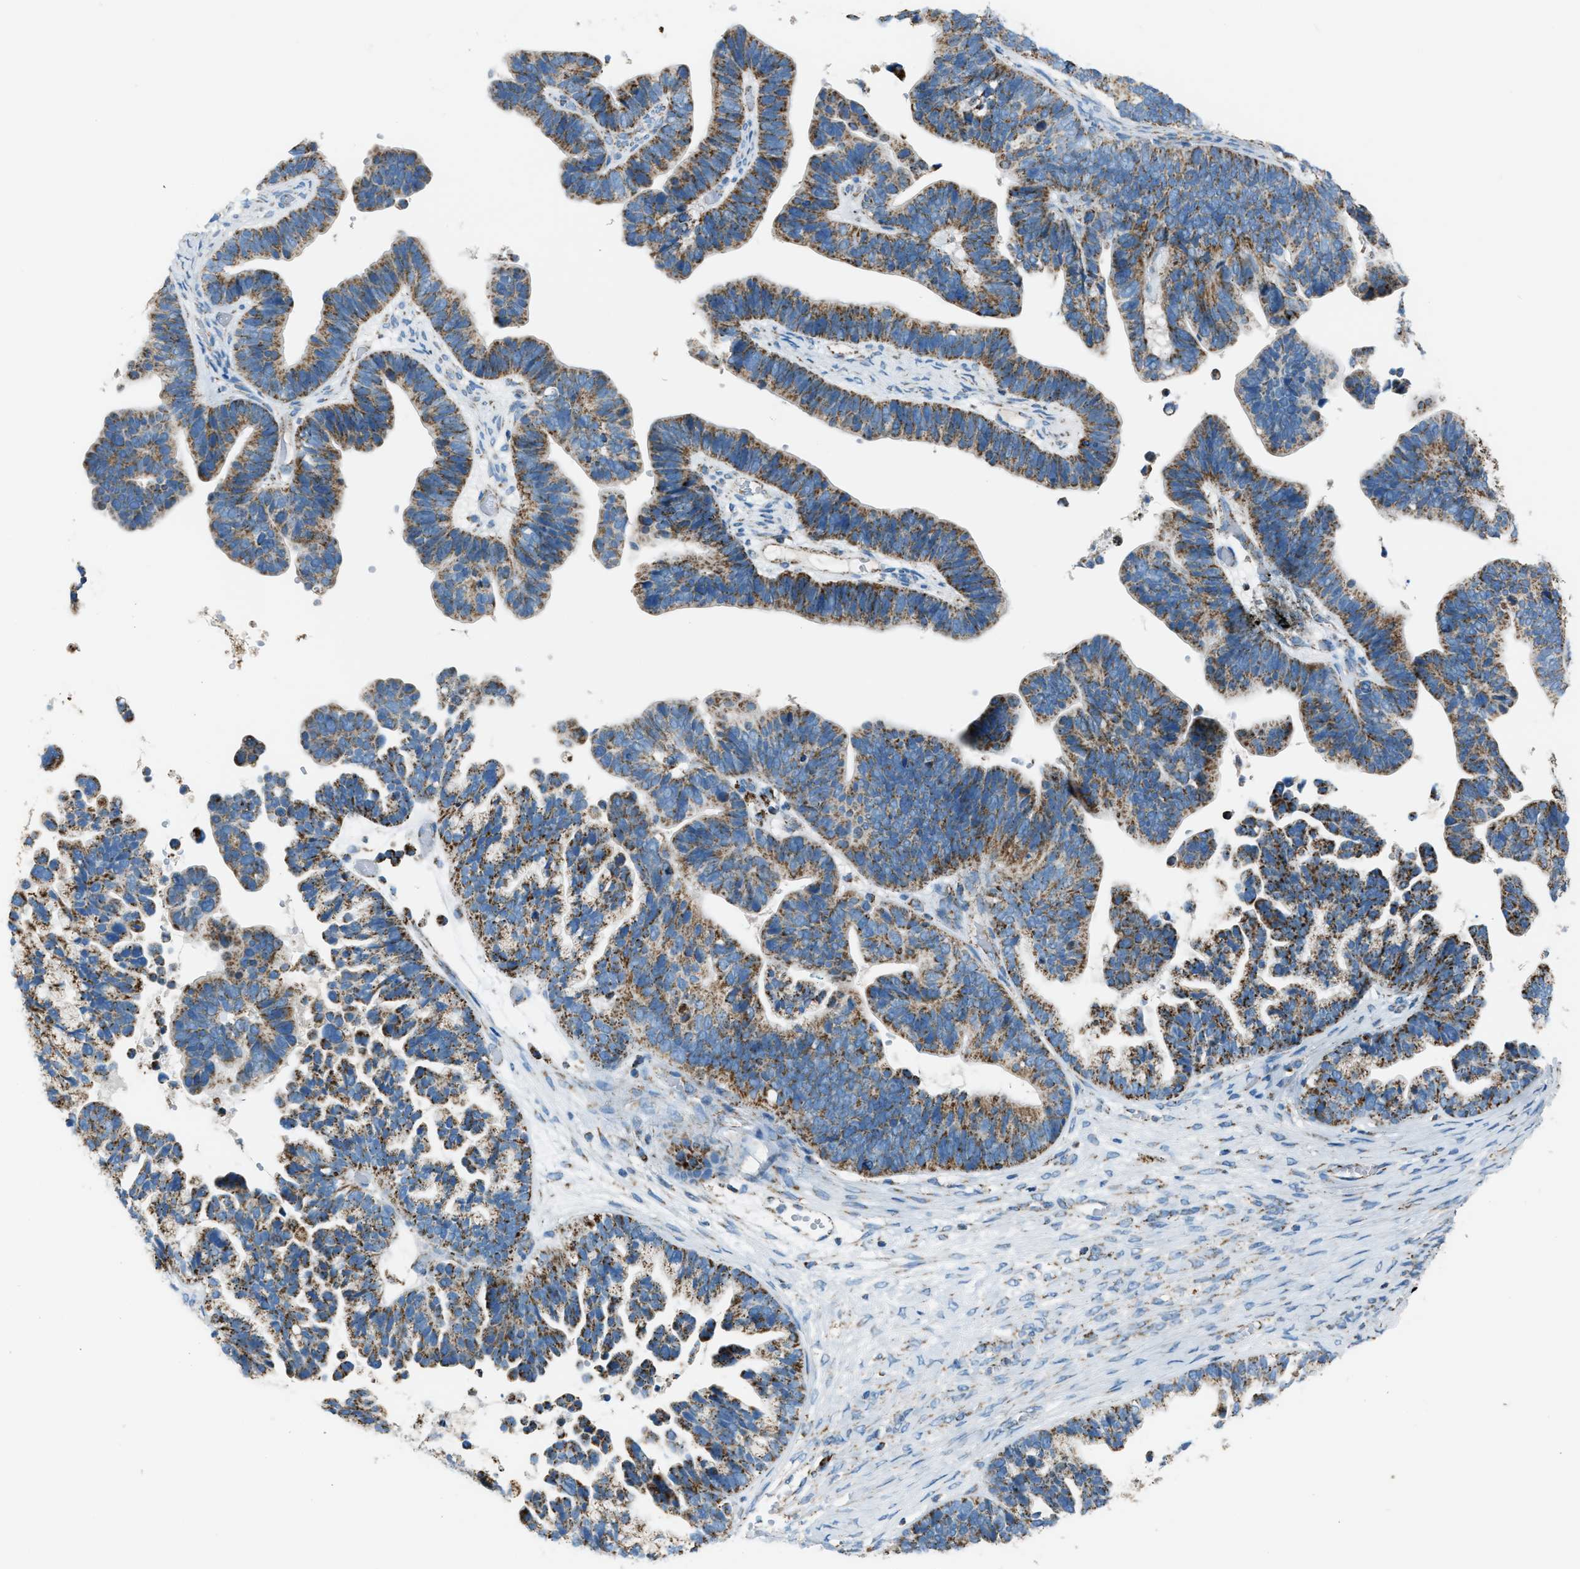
{"staining": {"intensity": "moderate", "quantity": ">75%", "location": "cytoplasmic/membranous"}, "tissue": "ovarian cancer", "cell_type": "Tumor cells", "image_type": "cancer", "snomed": [{"axis": "morphology", "description": "Cystadenocarcinoma, serous, NOS"}, {"axis": "topography", "description": "Ovary"}], "caption": "Protein analysis of serous cystadenocarcinoma (ovarian) tissue shows moderate cytoplasmic/membranous staining in approximately >75% of tumor cells.", "gene": "MDH2", "patient": {"sex": "female", "age": 56}}